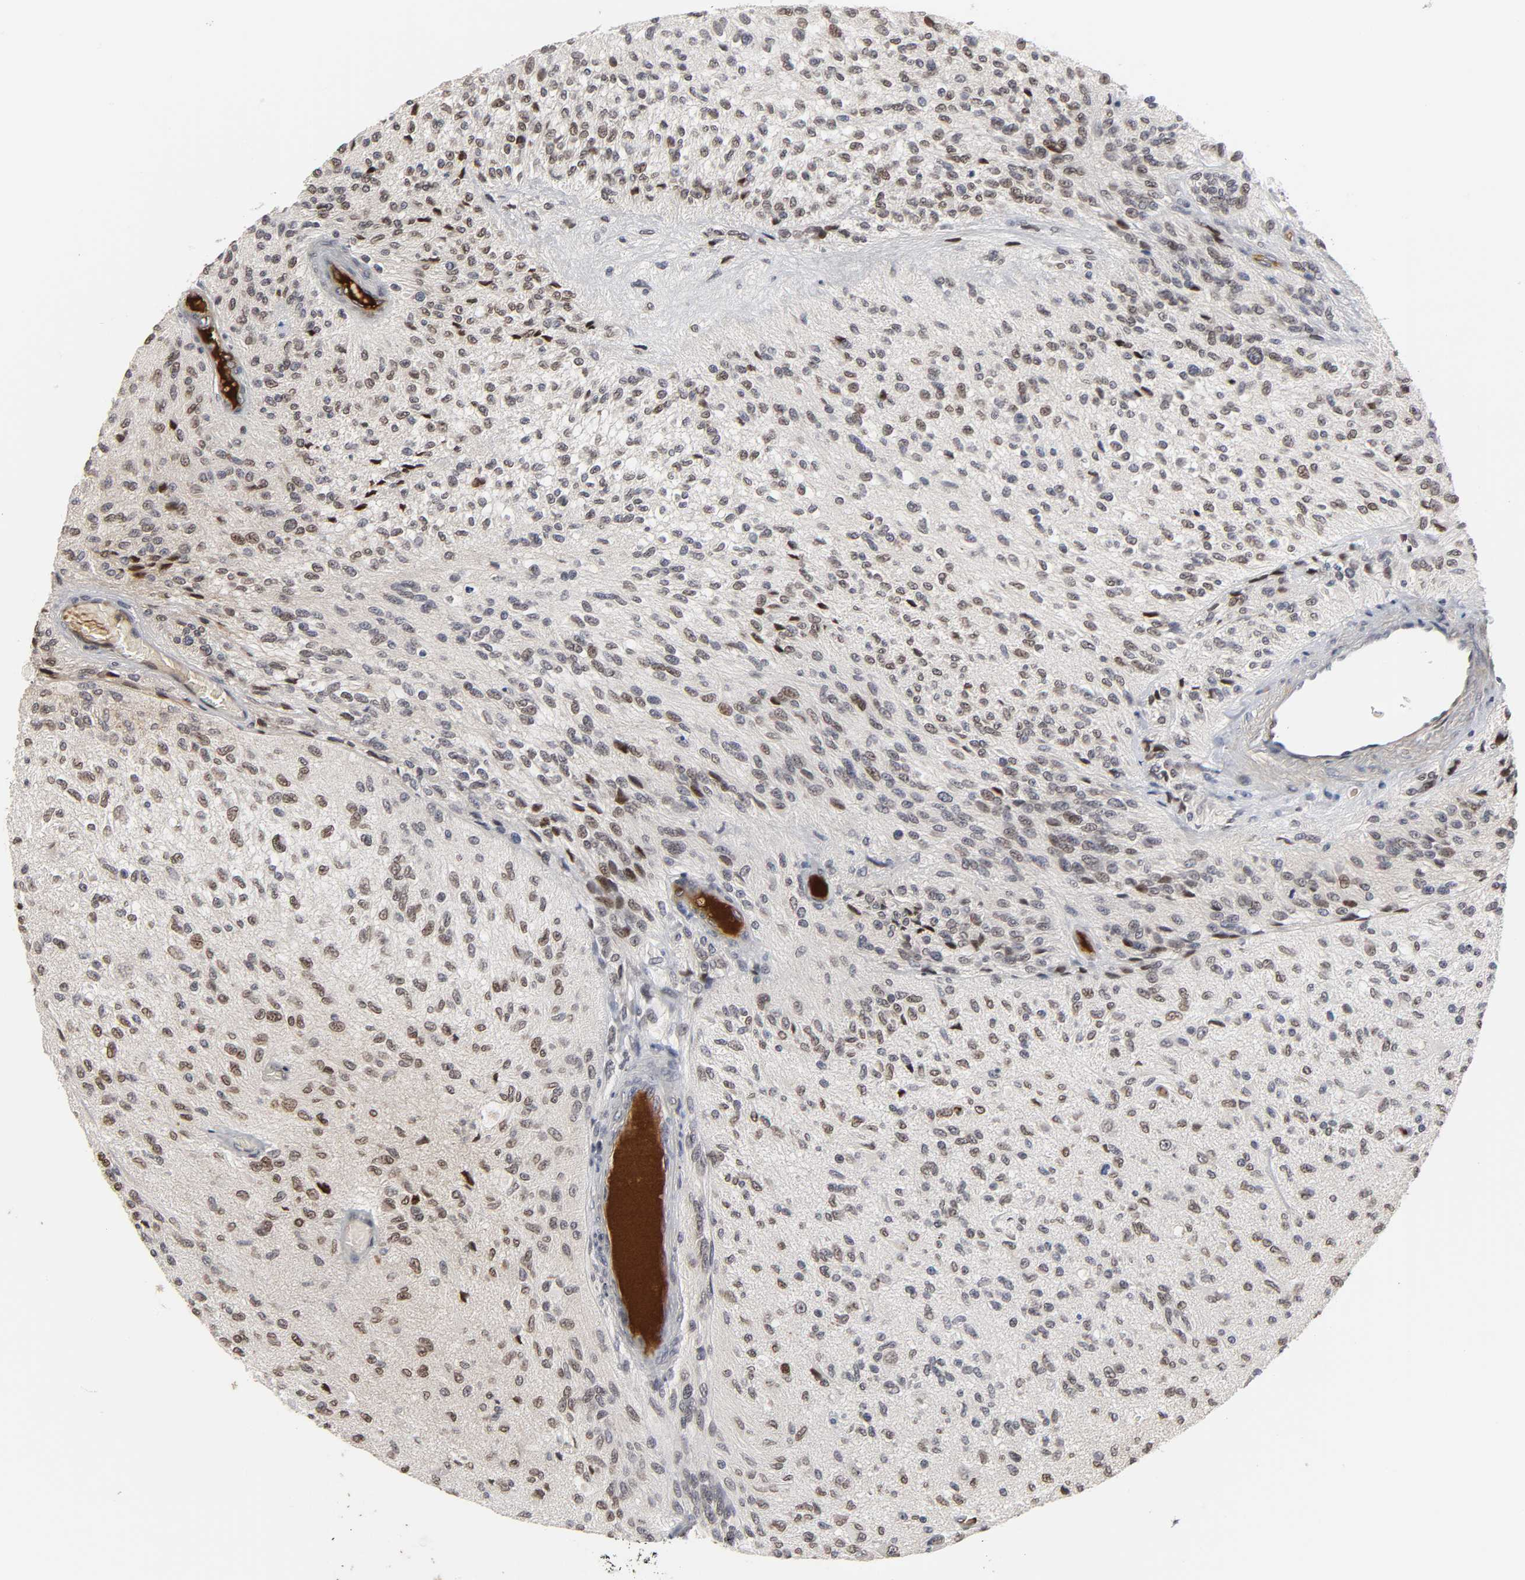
{"staining": {"intensity": "strong", "quantity": "25%-75%", "location": "cytoplasmic/membranous,nuclear"}, "tissue": "glioma", "cell_type": "Tumor cells", "image_type": "cancer", "snomed": [{"axis": "morphology", "description": "Normal tissue, NOS"}, {"axis": "morphology", "description": "Glioma, malignant, High grade"}, {"axis": "topography", "description": "Cerebral cortex"}], "caption": "Immunohistochemical staining of human malignant glioma (high-grade) shows high levels of strong cytoplasmic/membranous and nuclear staining in about 25%-75% of tumor cells.", "gene": "CPN2", "patient": {"sex": "male", "age": 77}}